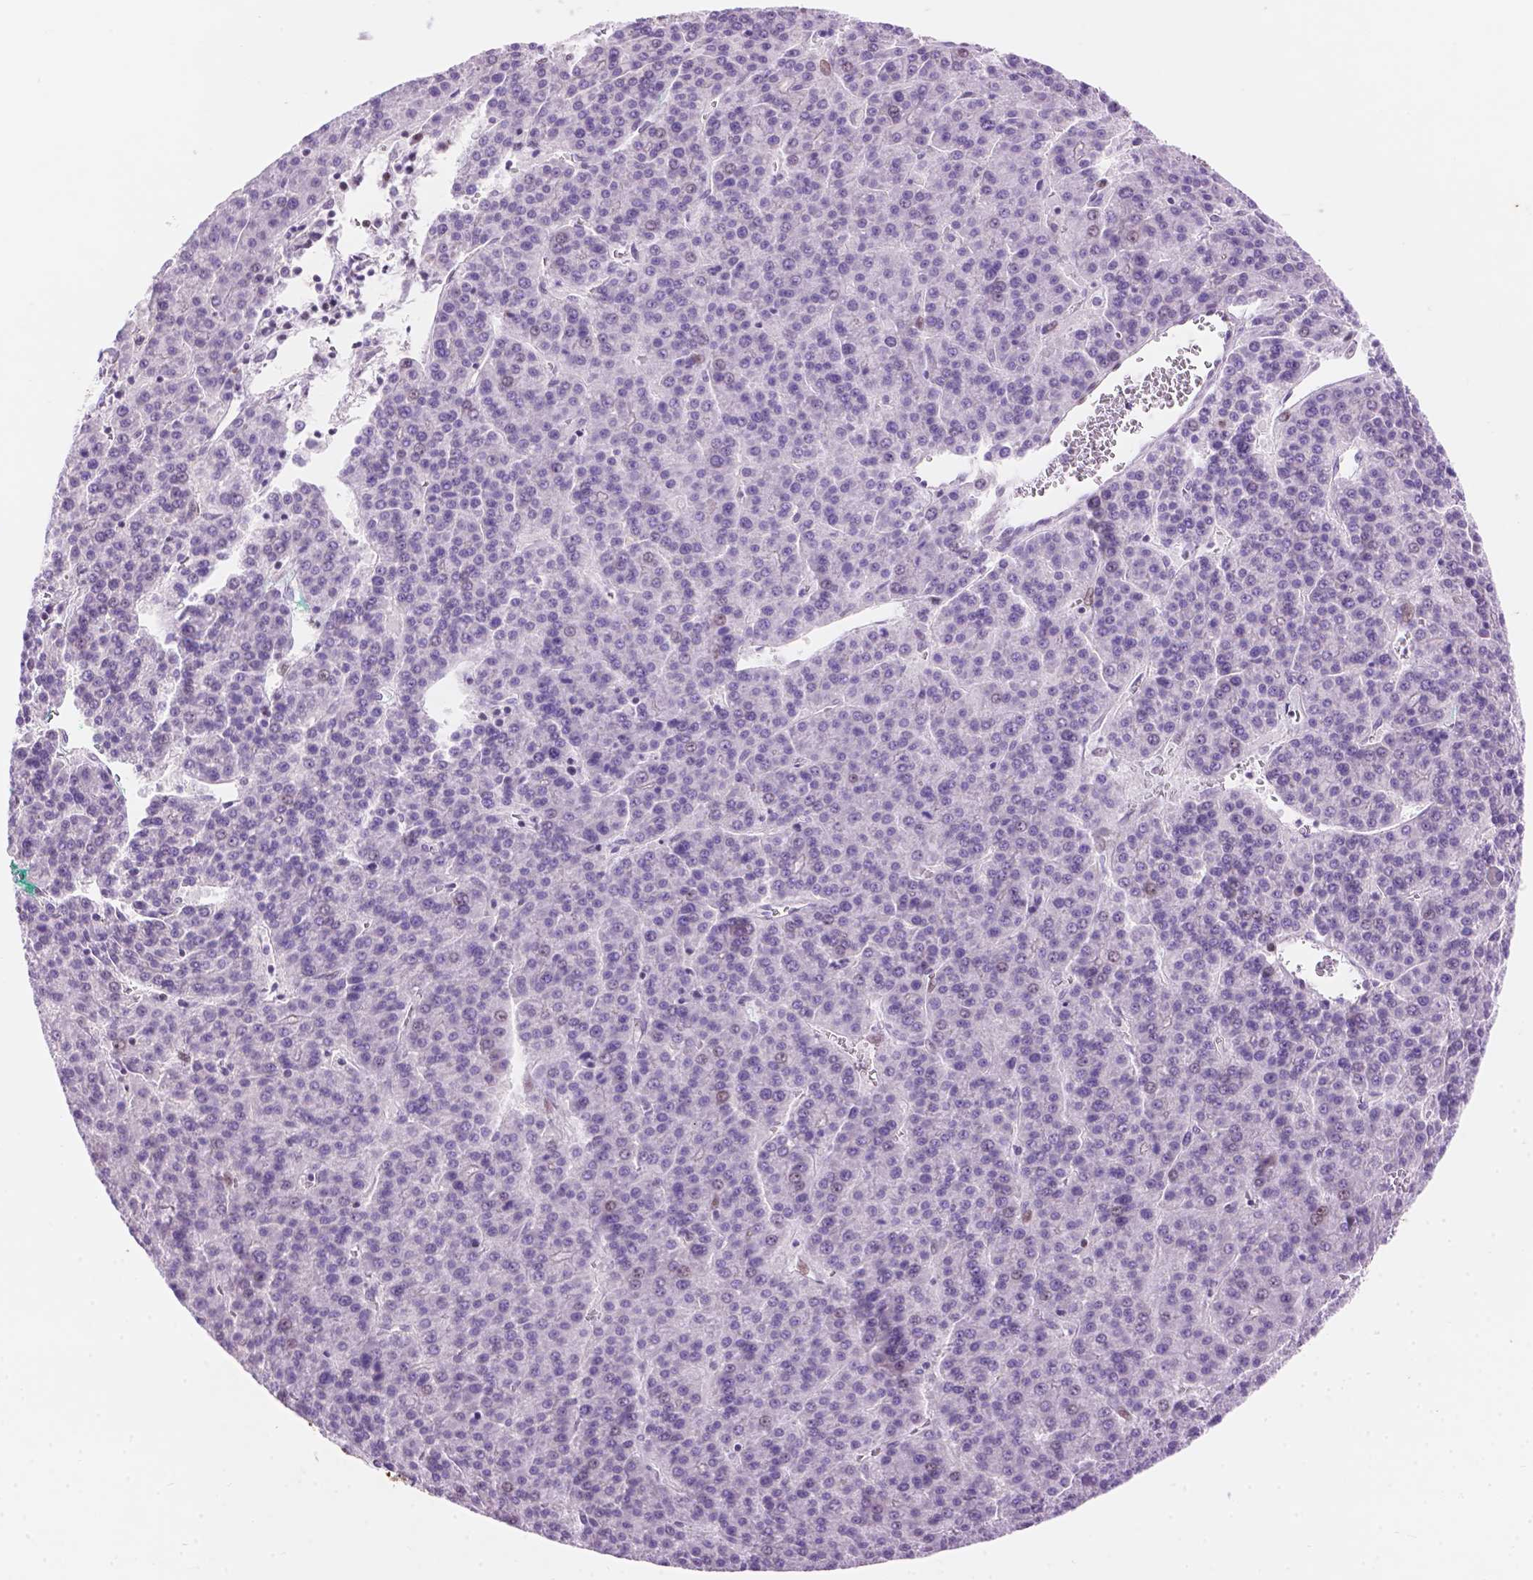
{"staining": {"intensity": "negative", "quantity": "none", "location": "none"}, "tissue": "liver cancer", "cell_type": "Tumor cells", "image_type": "cancer", "snomed": [{"axis": "morphology", "description": "Carcinoma, Hepatocellular, NOS"}, {"axis": "topography", "description": "Liver"}], "caption": "Liver hepatocellular carcinoma was stained to show a protein in brown. There is no significant positivity in tumor cells.", "gene": "DMWD", "patient": {"sex": "female", "age": 58}}